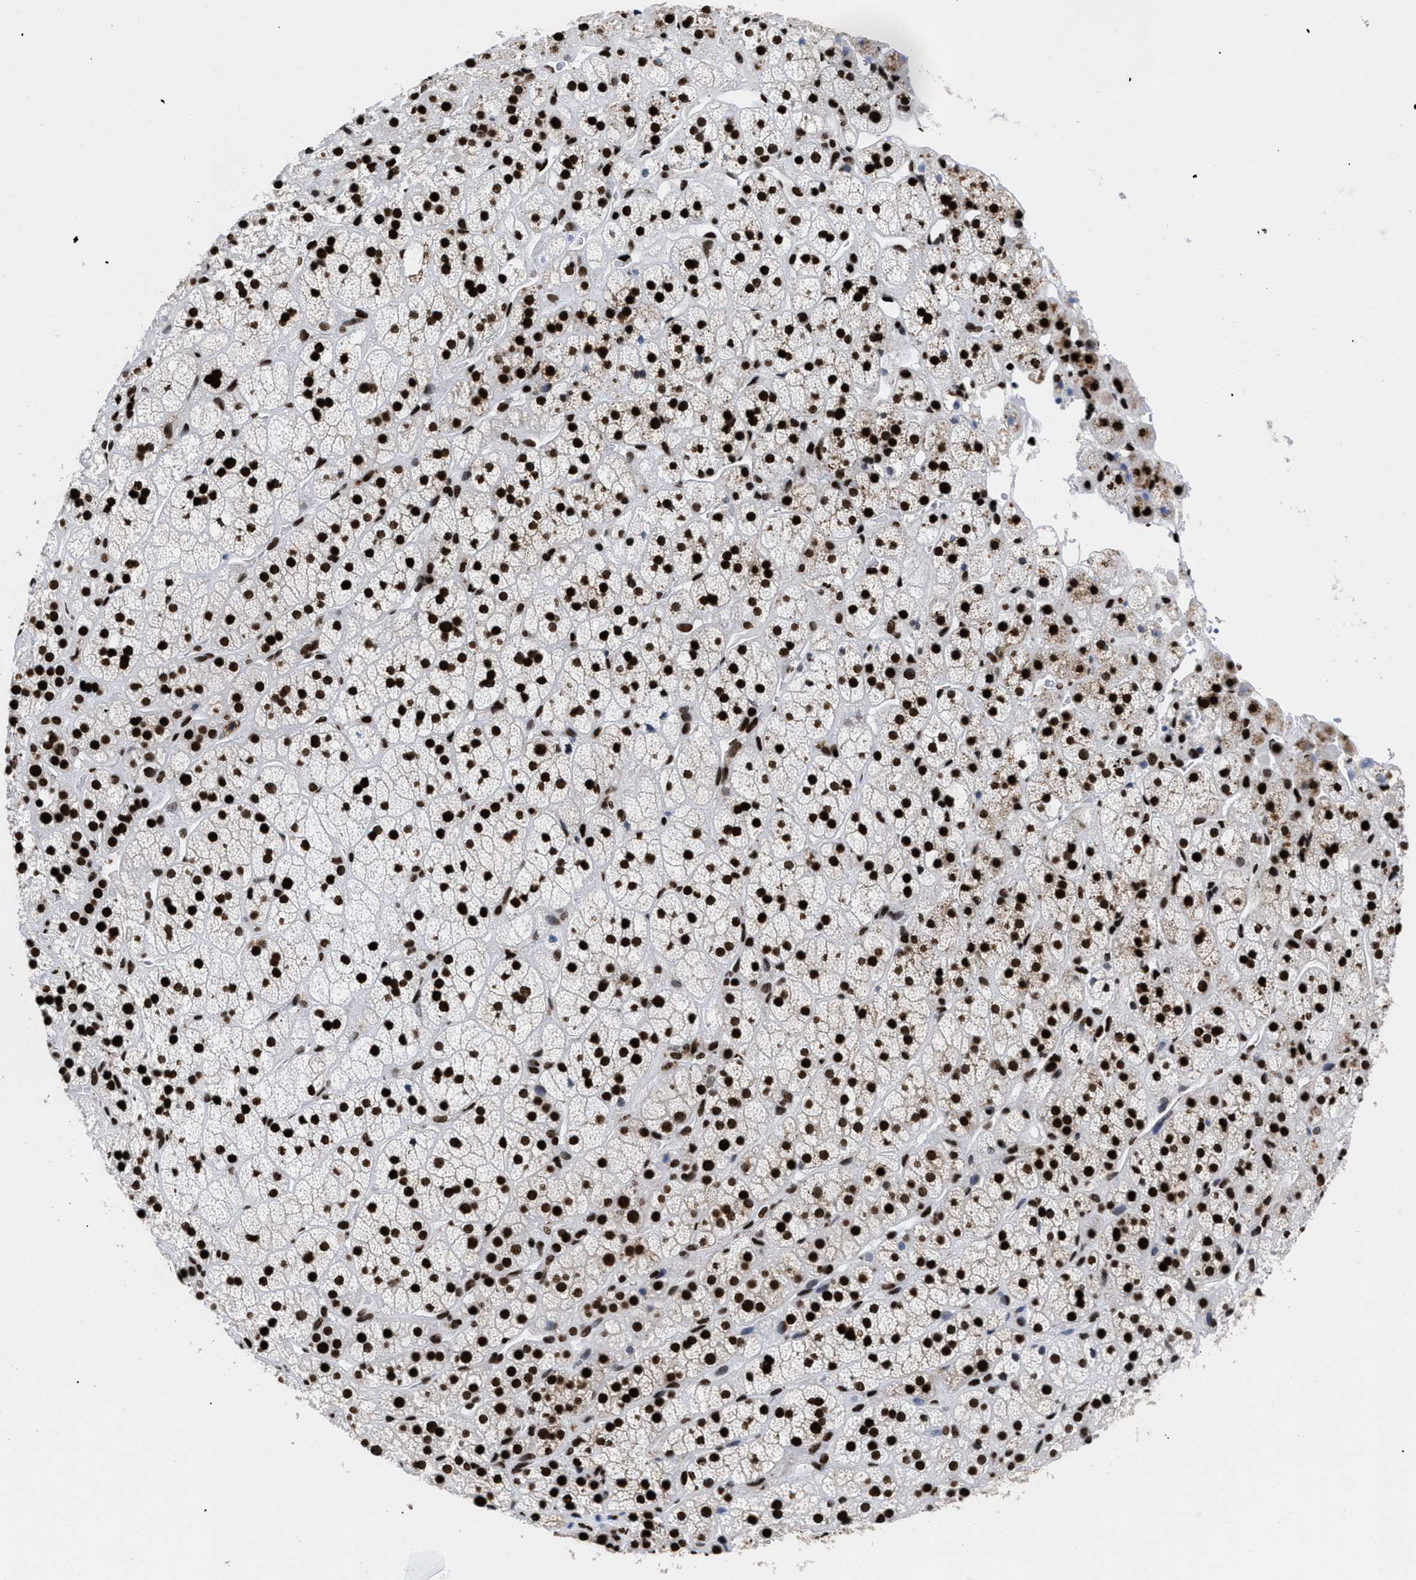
{"staining": {"intensity": "strong", "quantity": ">75%", "location": "nuclear"}, "tissue": "adrenal gland", "cell_type": "Glandular cells", "image_type": "normal", "snomed": [{"axis": "morphology", "description": "Normal tissue, NOS"}, {"axis": "topography", "description": "Adrenal gland"}], "caption": "This is an image of immunohistochemistry staining of benign adrenal gland, which shows strong expression in the nuclear of glandular cells.", "gene": "CALHM3", "patient": {"sex": "male", "age": 56}}